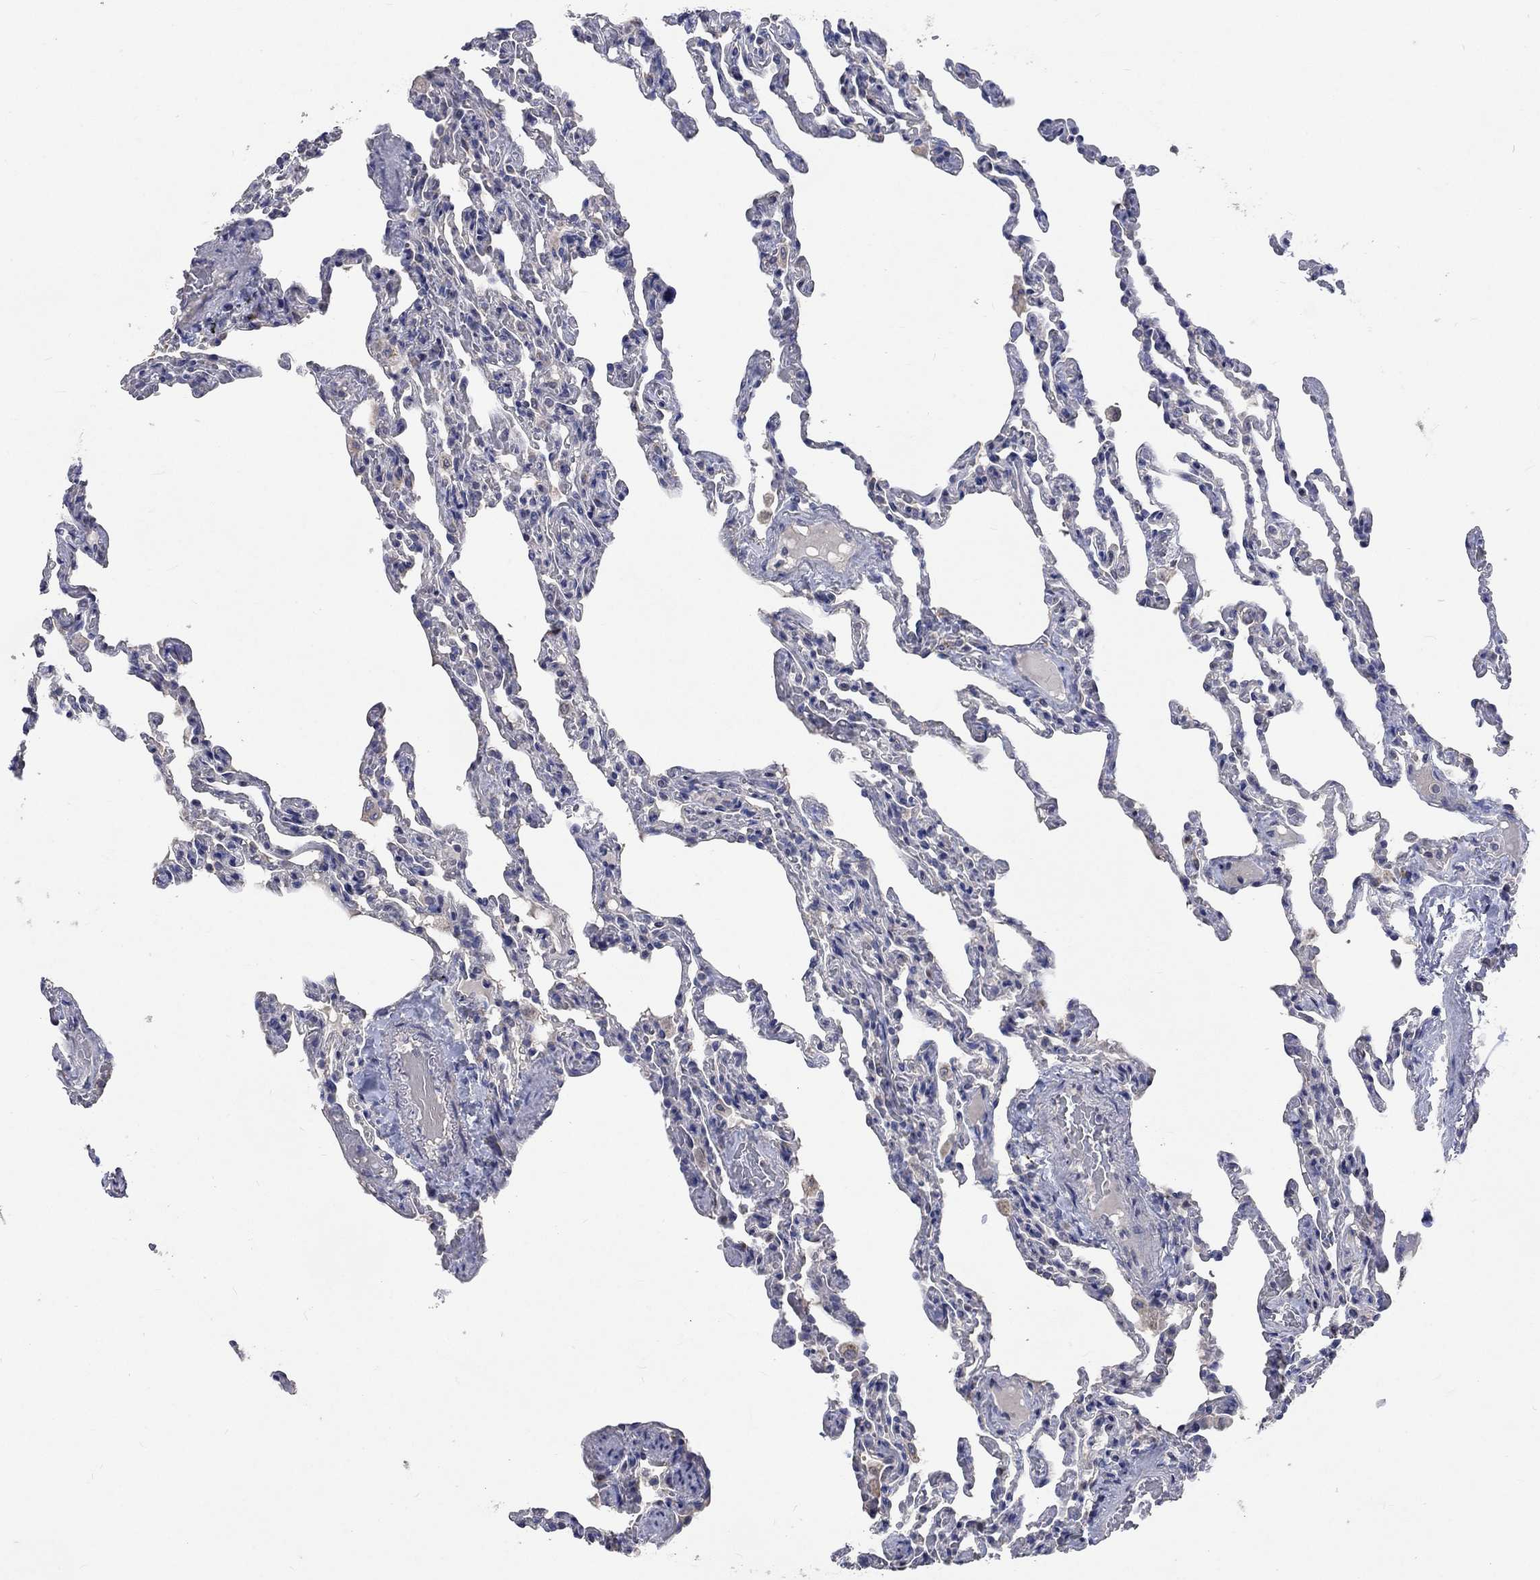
{"staining": {"intensity": "negative", "quantity": "none", "location": "none"}, "tissue": "lung", "cell_type": "Alveolar cells", "image_type": "normal", "snomed": [{"axis": "morphology", "description": "Normal tissue, NOS"}, {"axis": "topography", "description": "Lung"}], "caption": "A micrograph of human lung is negative for staining in alveolar cells. (Brightfield microscopy of DAB (3,3'-diaminobenzidine) IHC at high magnification).", "gene": "UGT8", "patient": {"sex": "female", "age": 43}}